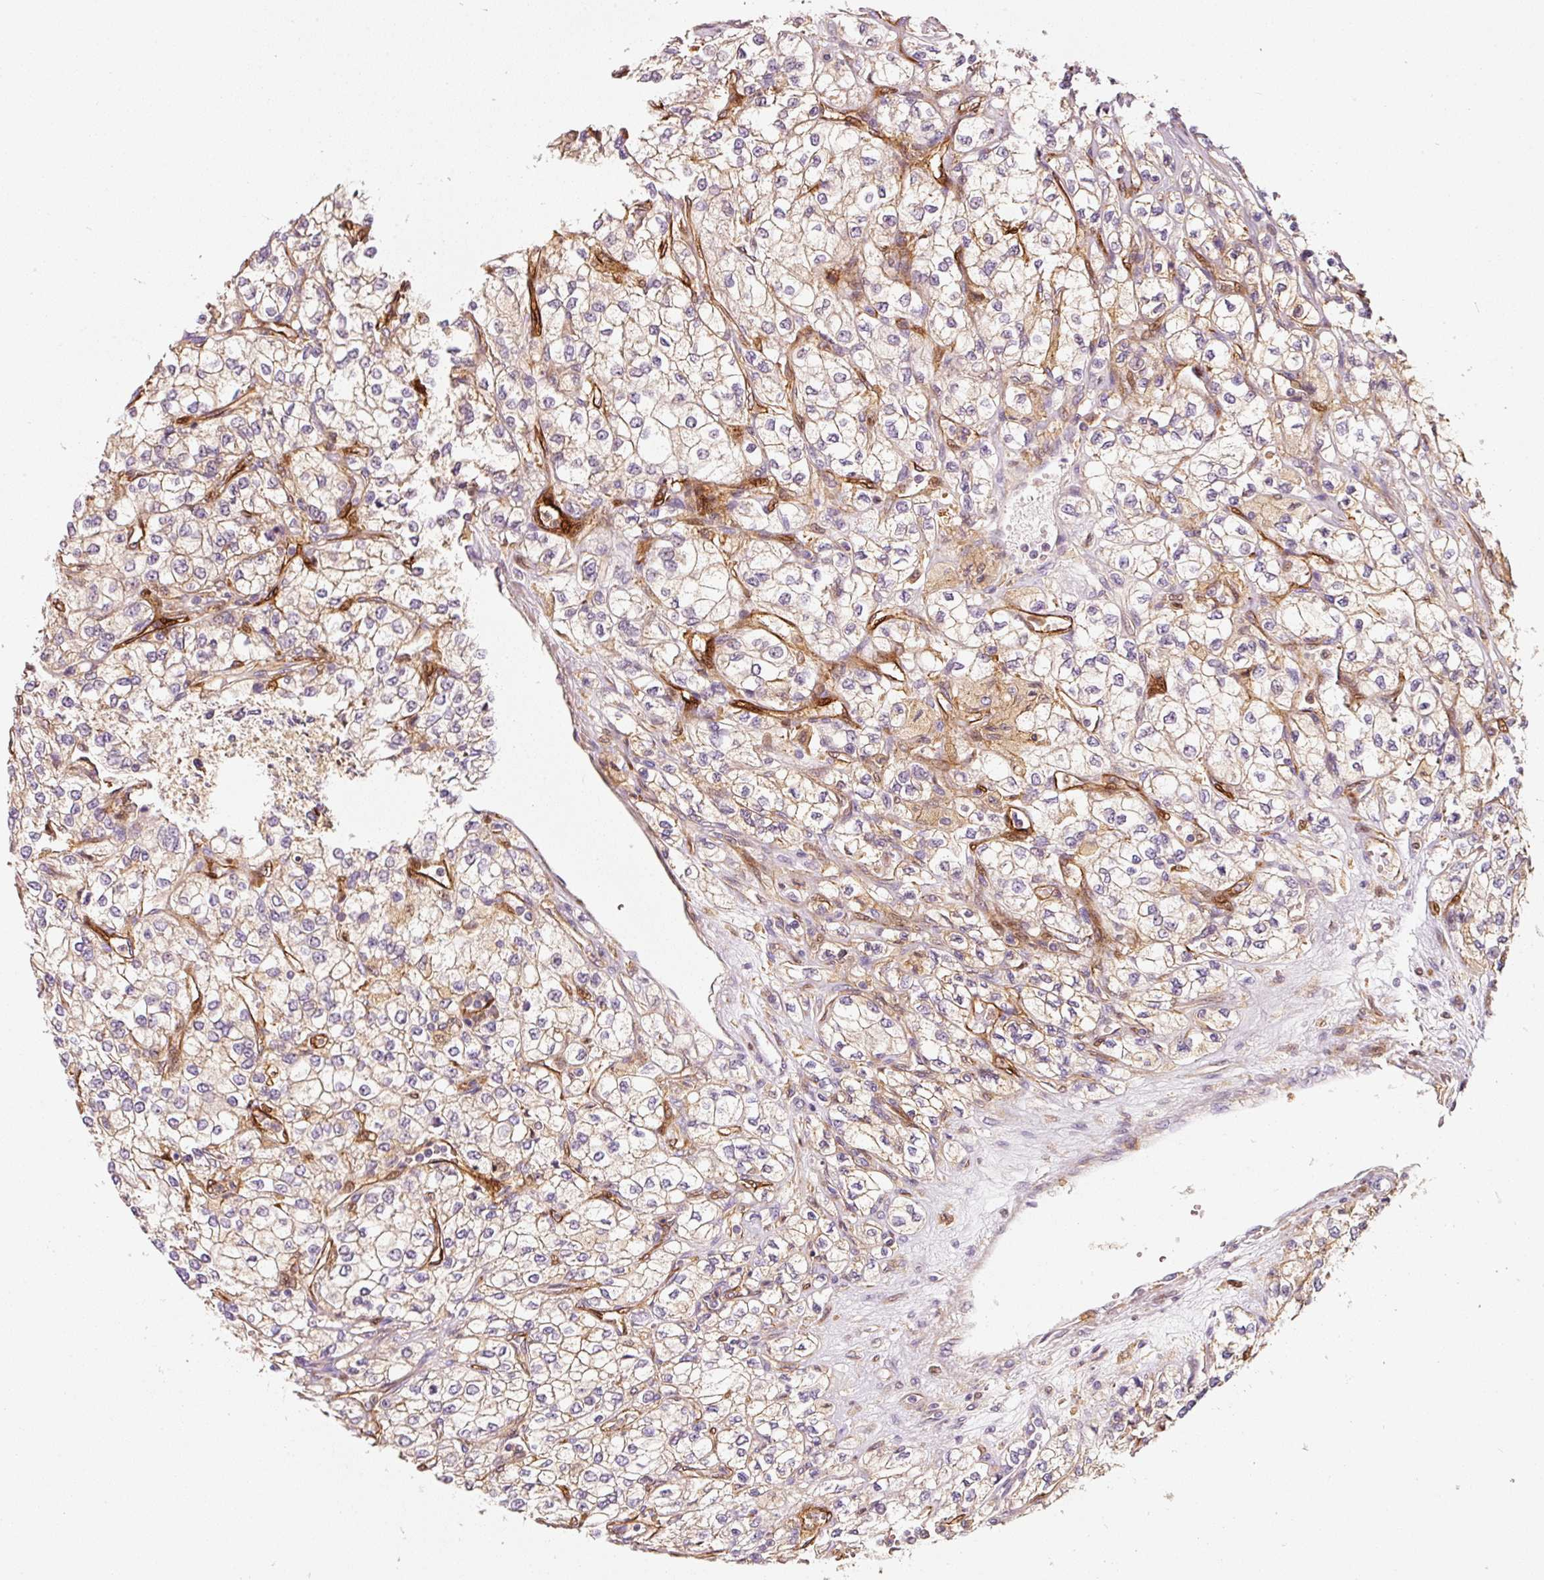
{"staining": {"intensity": "weak", "quantity": "25%-75%", "location": "cytoplasmic/membranous"}, "tissue": "renal cancer", "cell_type": "Tumor cells", "image_type": "cancer", "snomed": [{"axis": "morphology", "description": "Adenocarcinoma, NOS"}, {"axis": "topography", "description": "Kidney"}], "caption": "A brown stain labels weak cytoplasmic/membranous staining of a protein in renal cancer (adenocarcinoma) tumor cells.", "gene": "IQGAP2", "patient": {"sex": "male", "age": 80}}